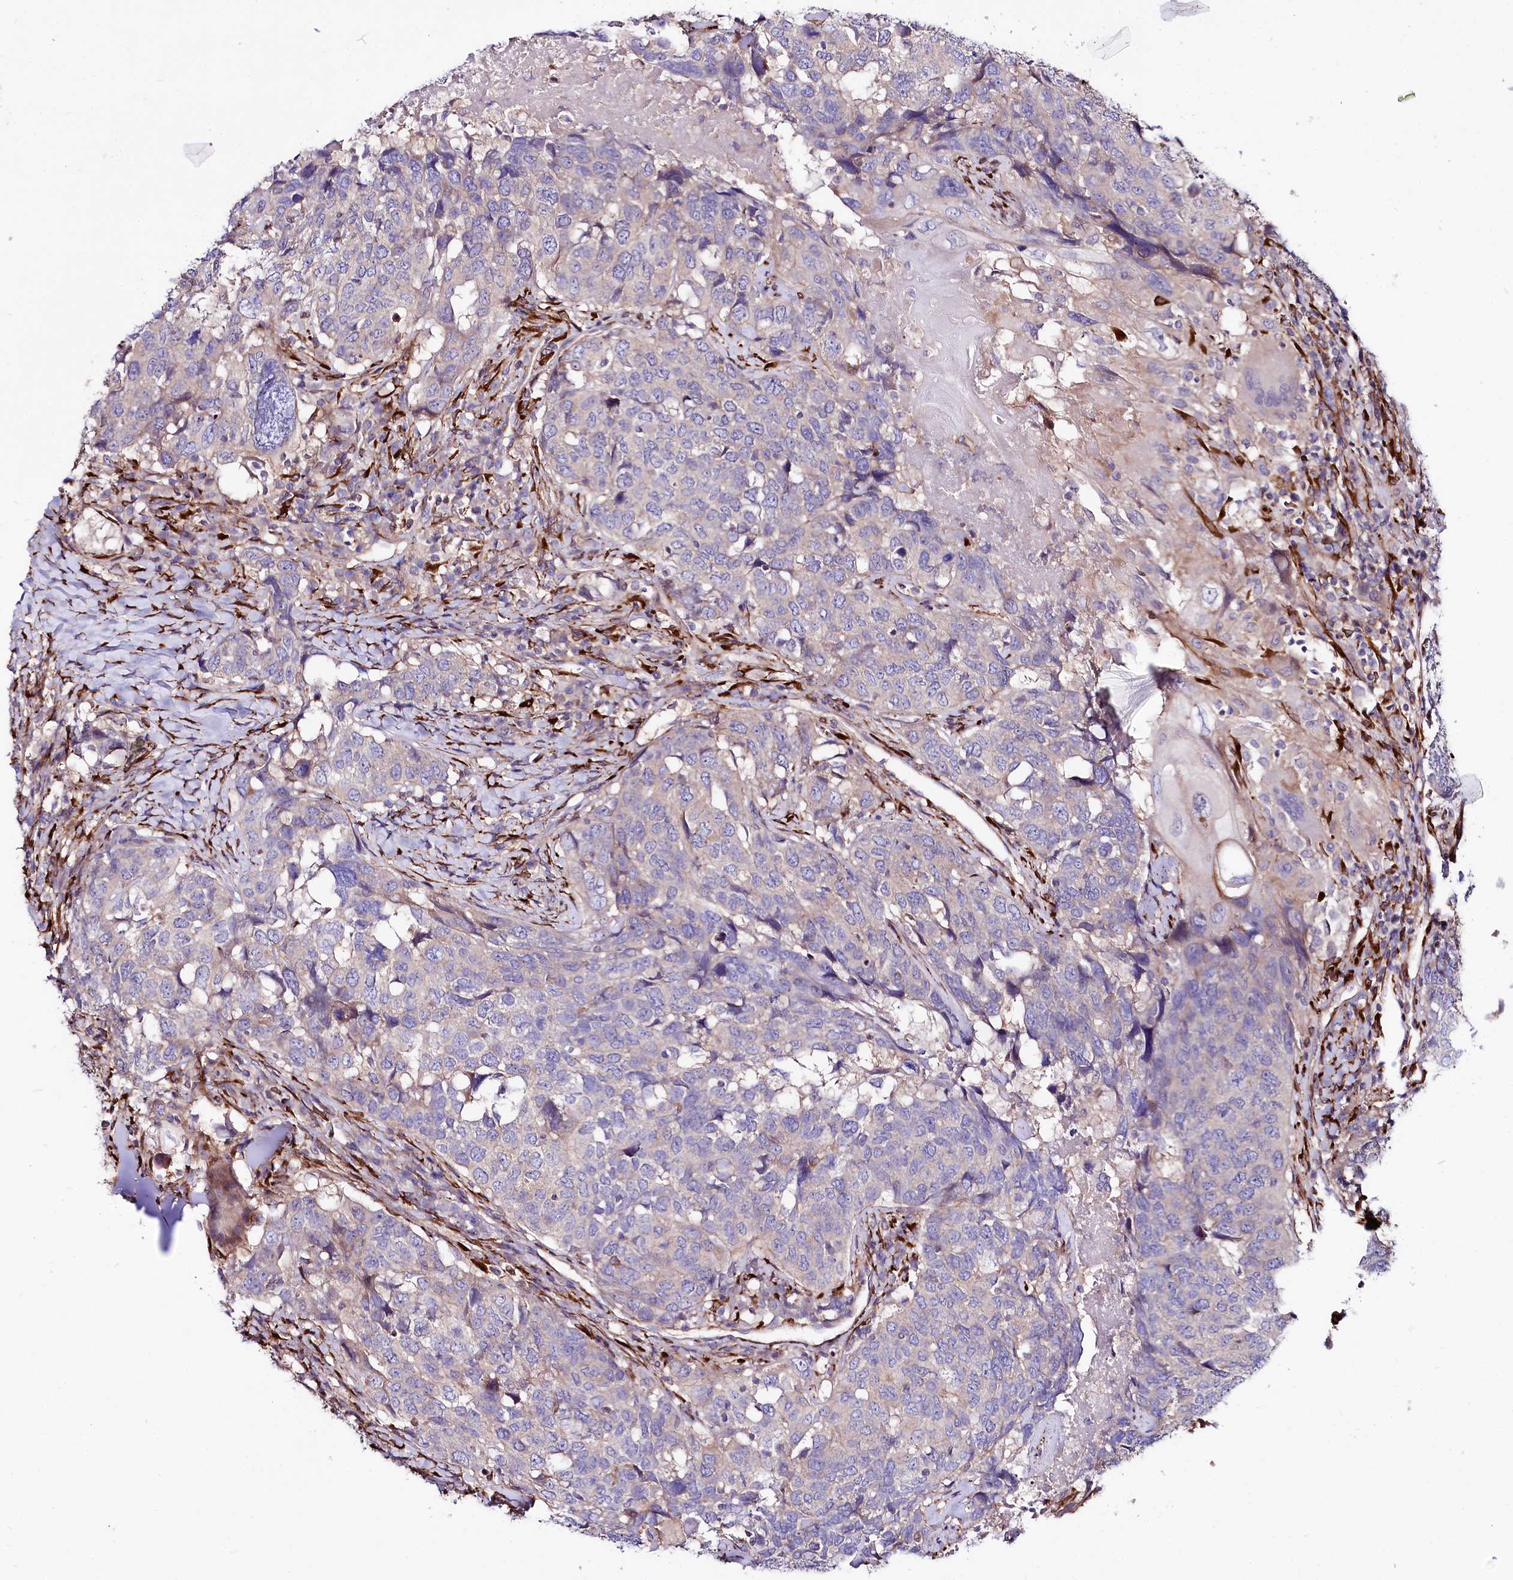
{"staining": {"intensity": "negative", "quantity": "none", "location": "none"}, "tissue": "head and neck cancer", "cell_type": "Tumor cells", "image_type": "cancer", "snomed": [{"axis": "morphology", "description": "Squamous cell carcinoma, NOS"}, {"axis": "topography", "description": "Head-Neck"}], "caption": "The IHC micrograph has no significant expression in tumor cells of head and neck cancer (squamous cell carcinoma) tissue.", "gene": "FCHSD2", "patient": {"sex": "male", "age": 66}}